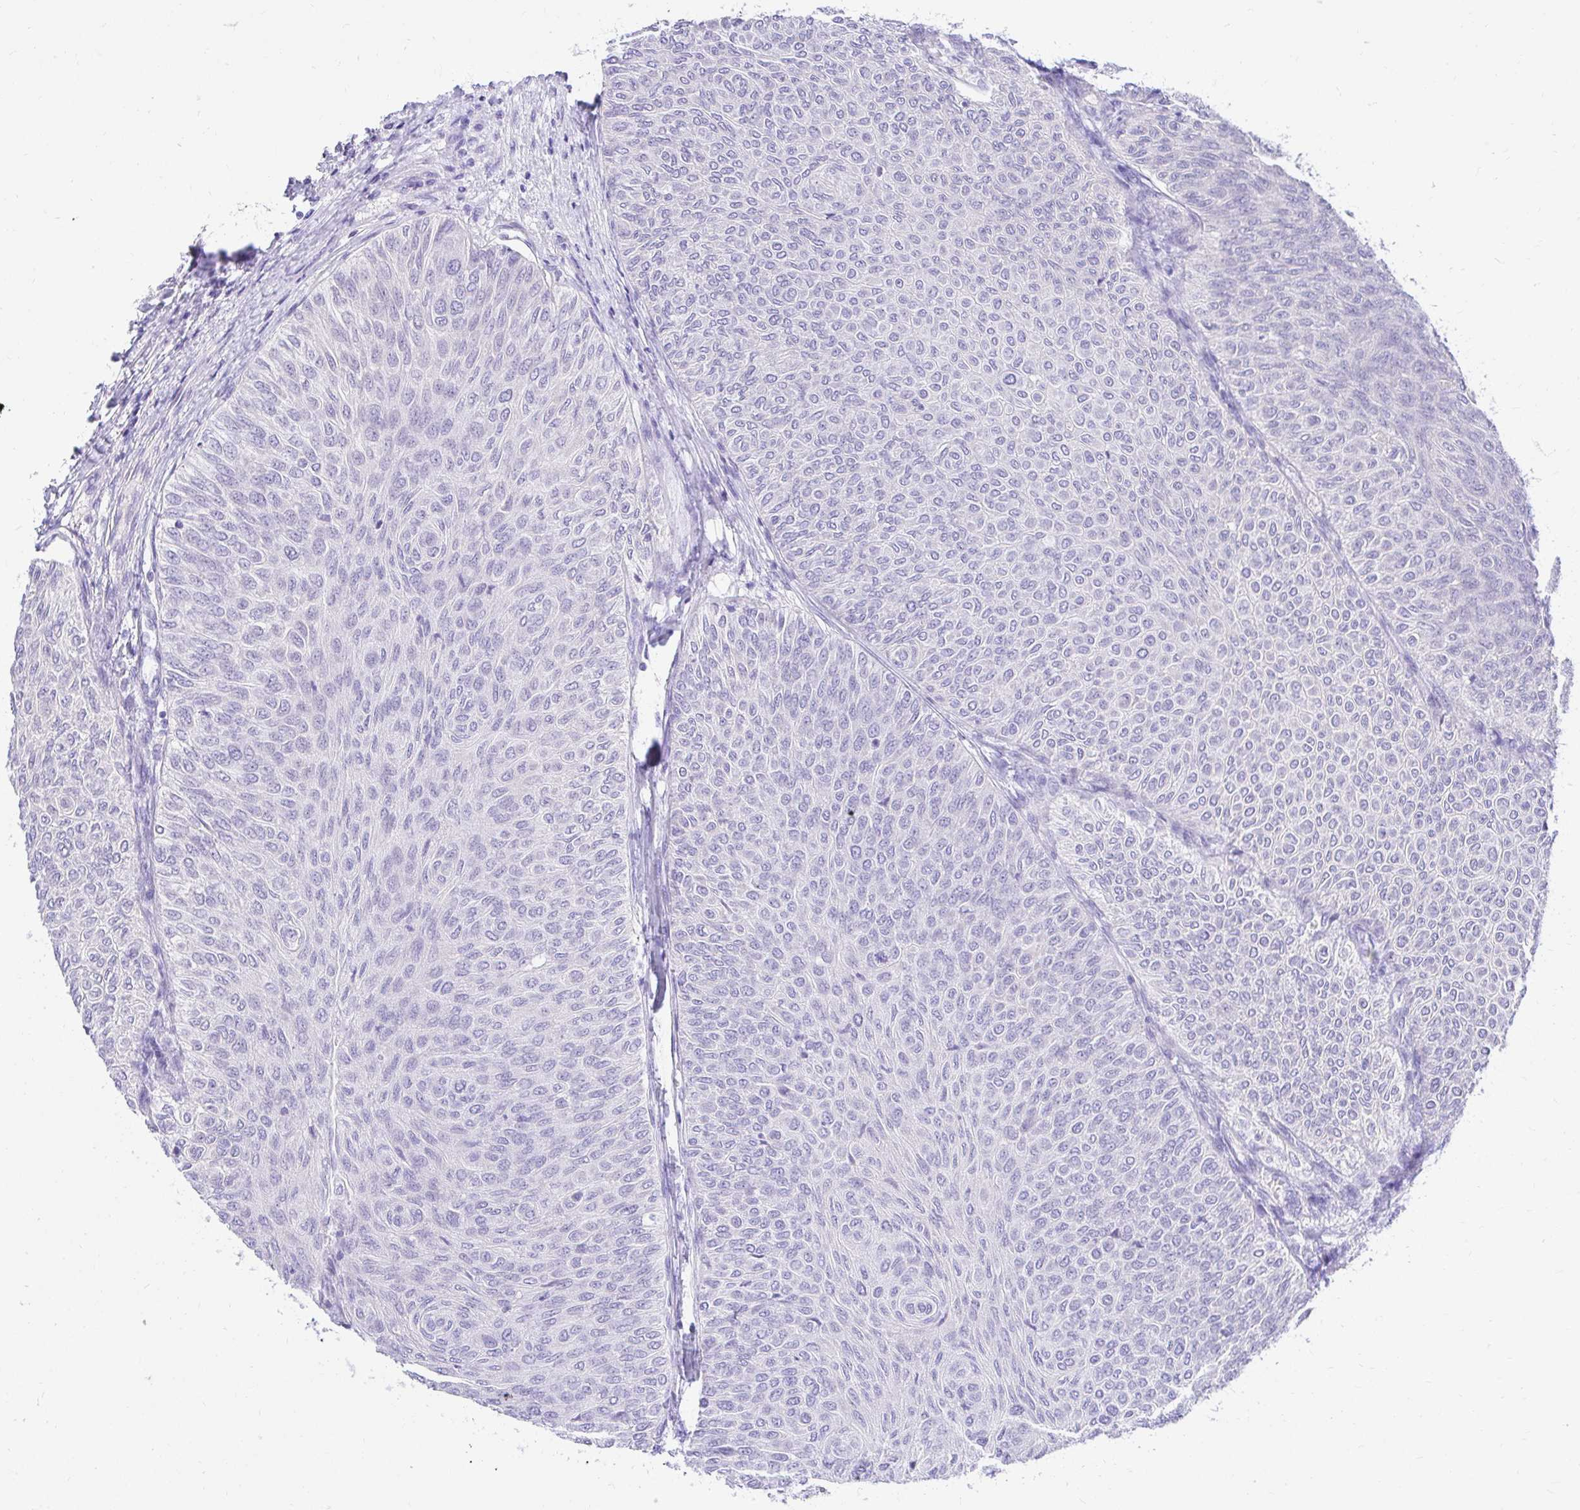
{"staining": {"intensity": "negative", "quantity": "none", "location": "none"}, "tissue": "urothelial cancer", "cell_type": "Tumor cells", "image_type": "cancer", "snomed": [{"axis": "morphology", "description": "Urothelial carcinoma, Low grade"}, {"axis": "topography", "description": "Urinary bladder"}], "caption": "The image reveals no staining of tumor cells in urothelial cancer.", "gene": "FATE1", "patient": {"sex": "male", "age": 78}}